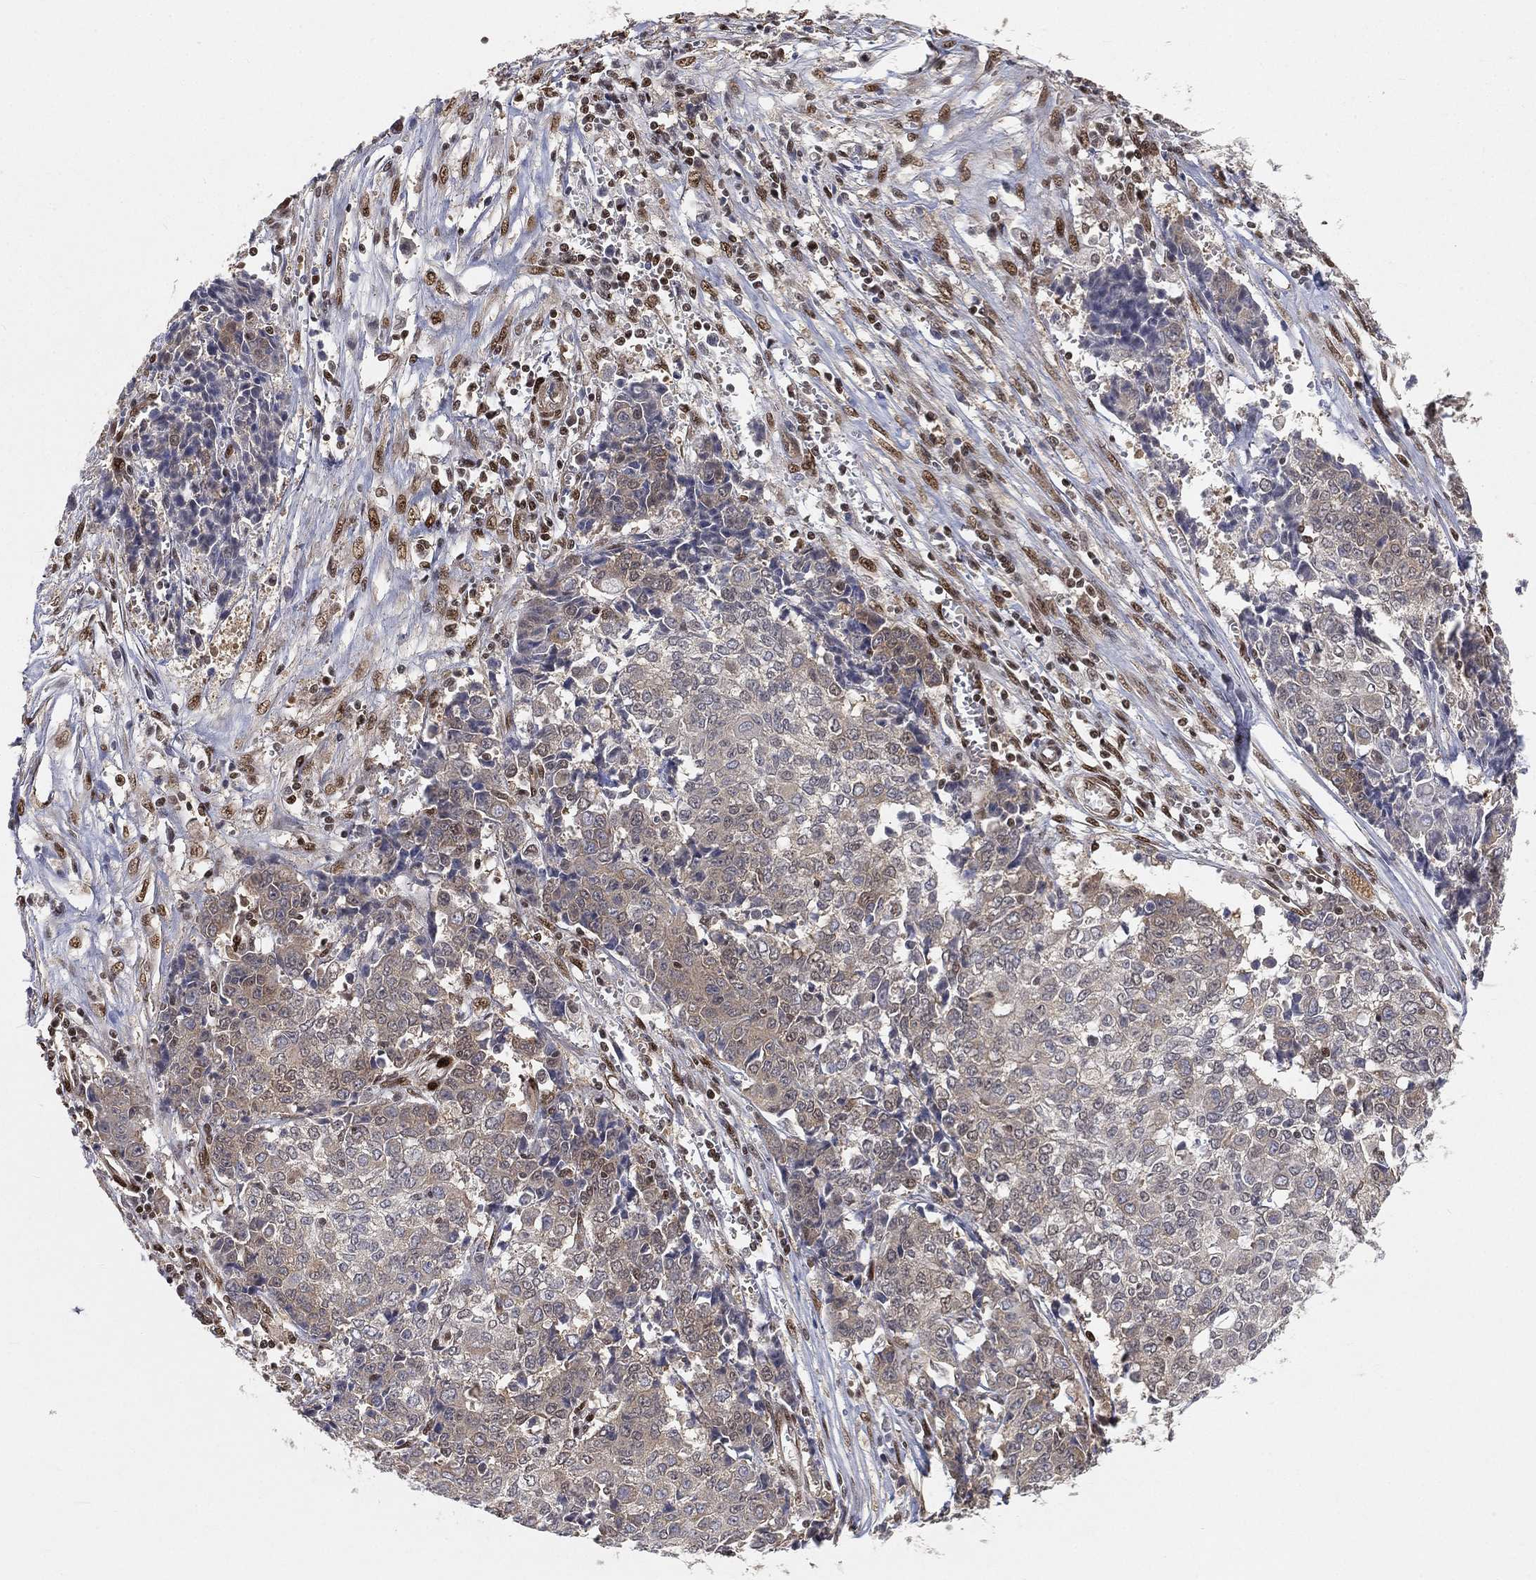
{"staining": {"intensity": "negative", "quantity": "none", "location": "none"}, "tissue": "ovarian cancer", "cell_type": "Tumor cells", "image_type": "cancer", "snomed": [{"axis": "morphology", "description": "Carcinoma, endometroid"}, {"axis": "topography", "description": "Ovary"}], "caption": "Ovarian cancer was stained to show a protein in brown. There is no significant expression in tumor cells. (DAB (3,3'-diaminobenzidine) immunohistochemistry, high magnification).", "gene": "CRTC3", "patient": {"sex": "female", "age": 42}}